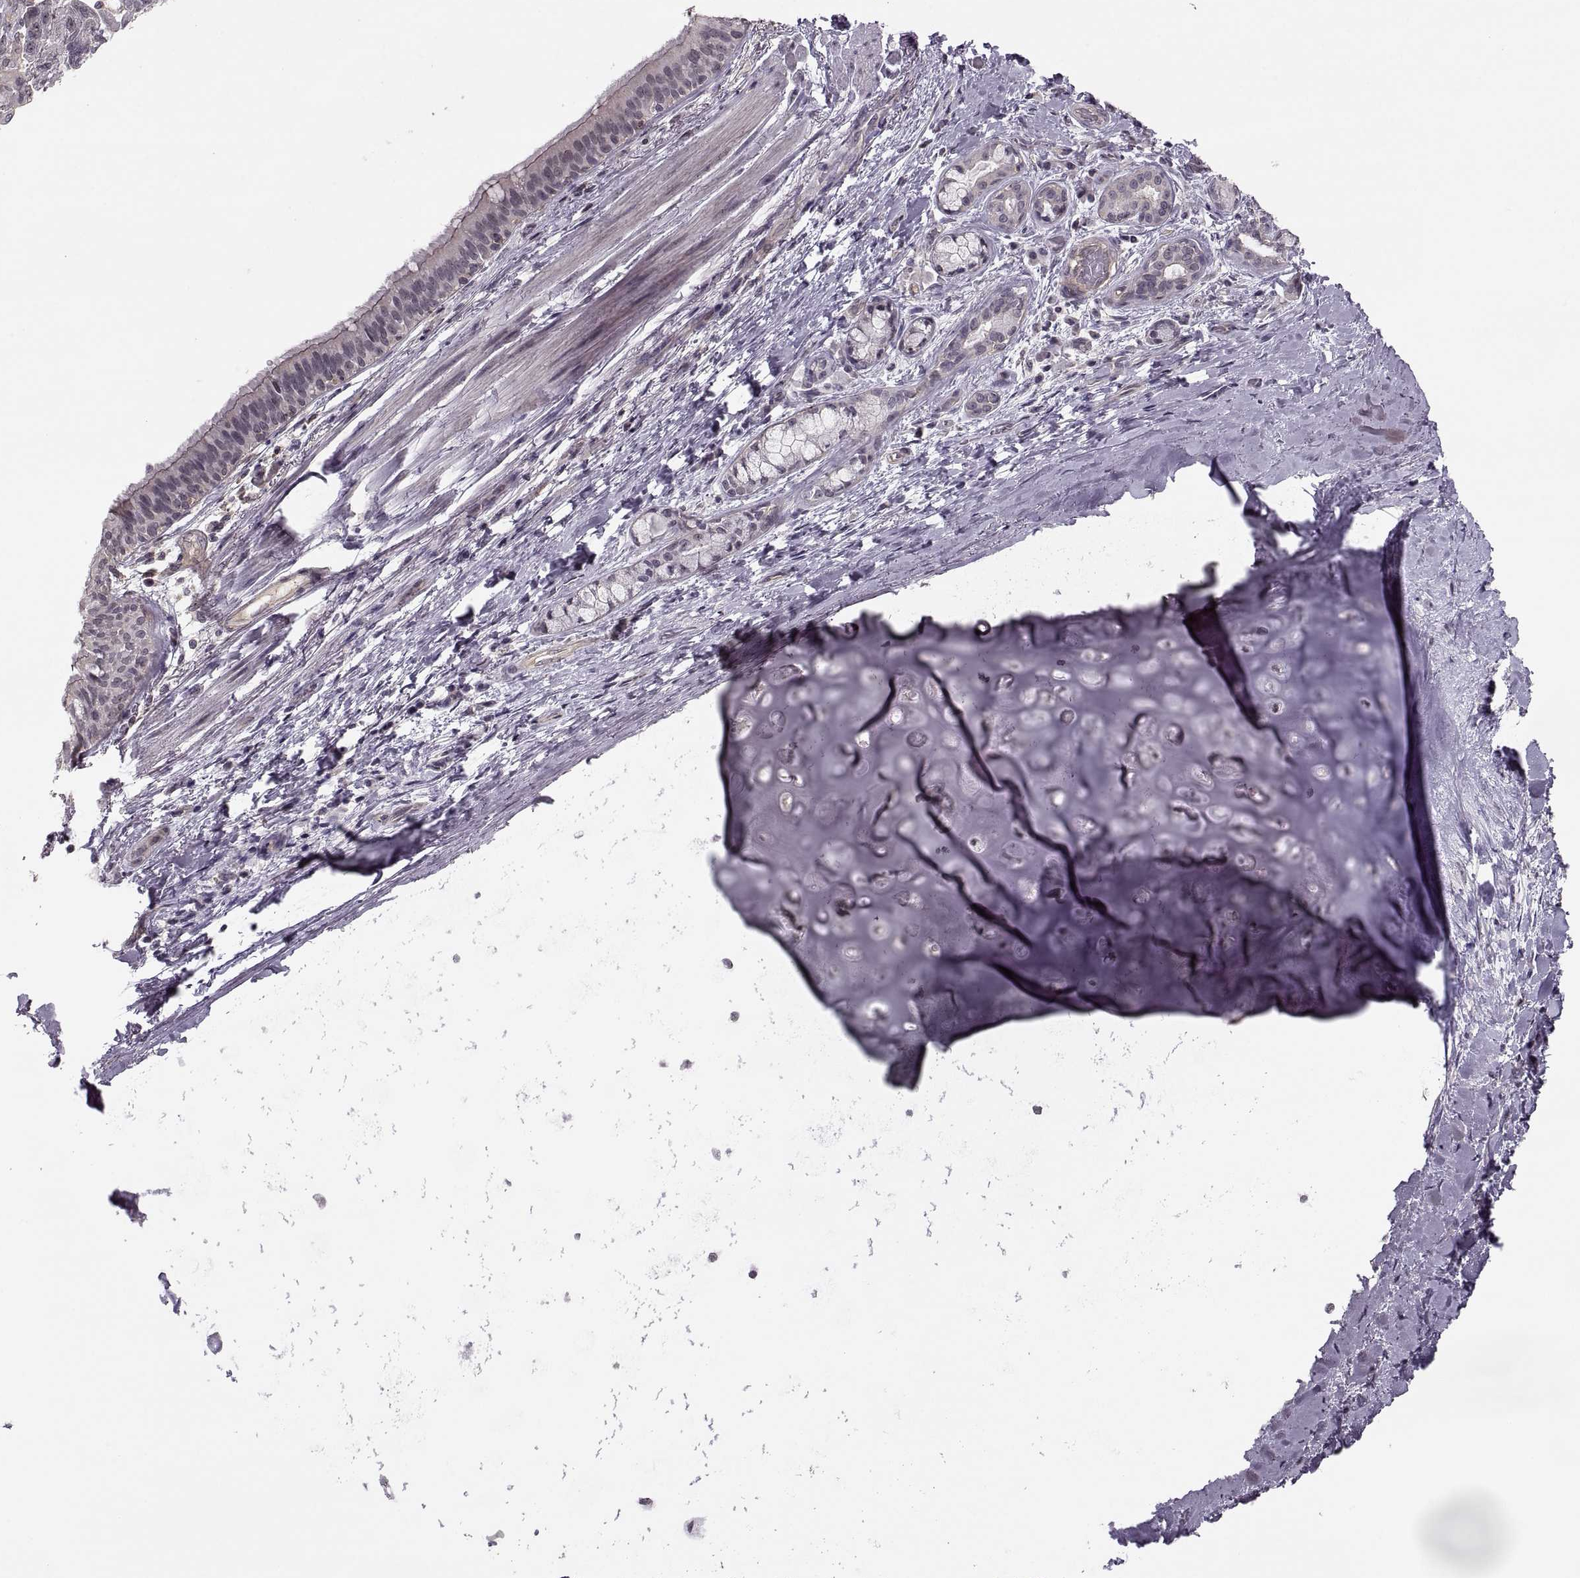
{"staining": {"intensity": "negative", "quantity": "none", "location": "none"}, "tissue": "bronchus", "cell_type": "Respiratory epithelial cells", "image_type": "normal", "snomed": [{"axis": "morphology", "description": "Normal tissue, NOS"}, {"axis": "morphology", "description": "Squamous cell carcinoma, NOS"}, {"axis": "topography", "description": "Bronchus"}, {"axis": "topography", "description": "Lung"}], "caption": "The IHC photomicrograph has no significant staining in respiratory epithelial cells of bronchus.", "gene": "LUZP2", "patient": {"sex": "male", "age": 69}}